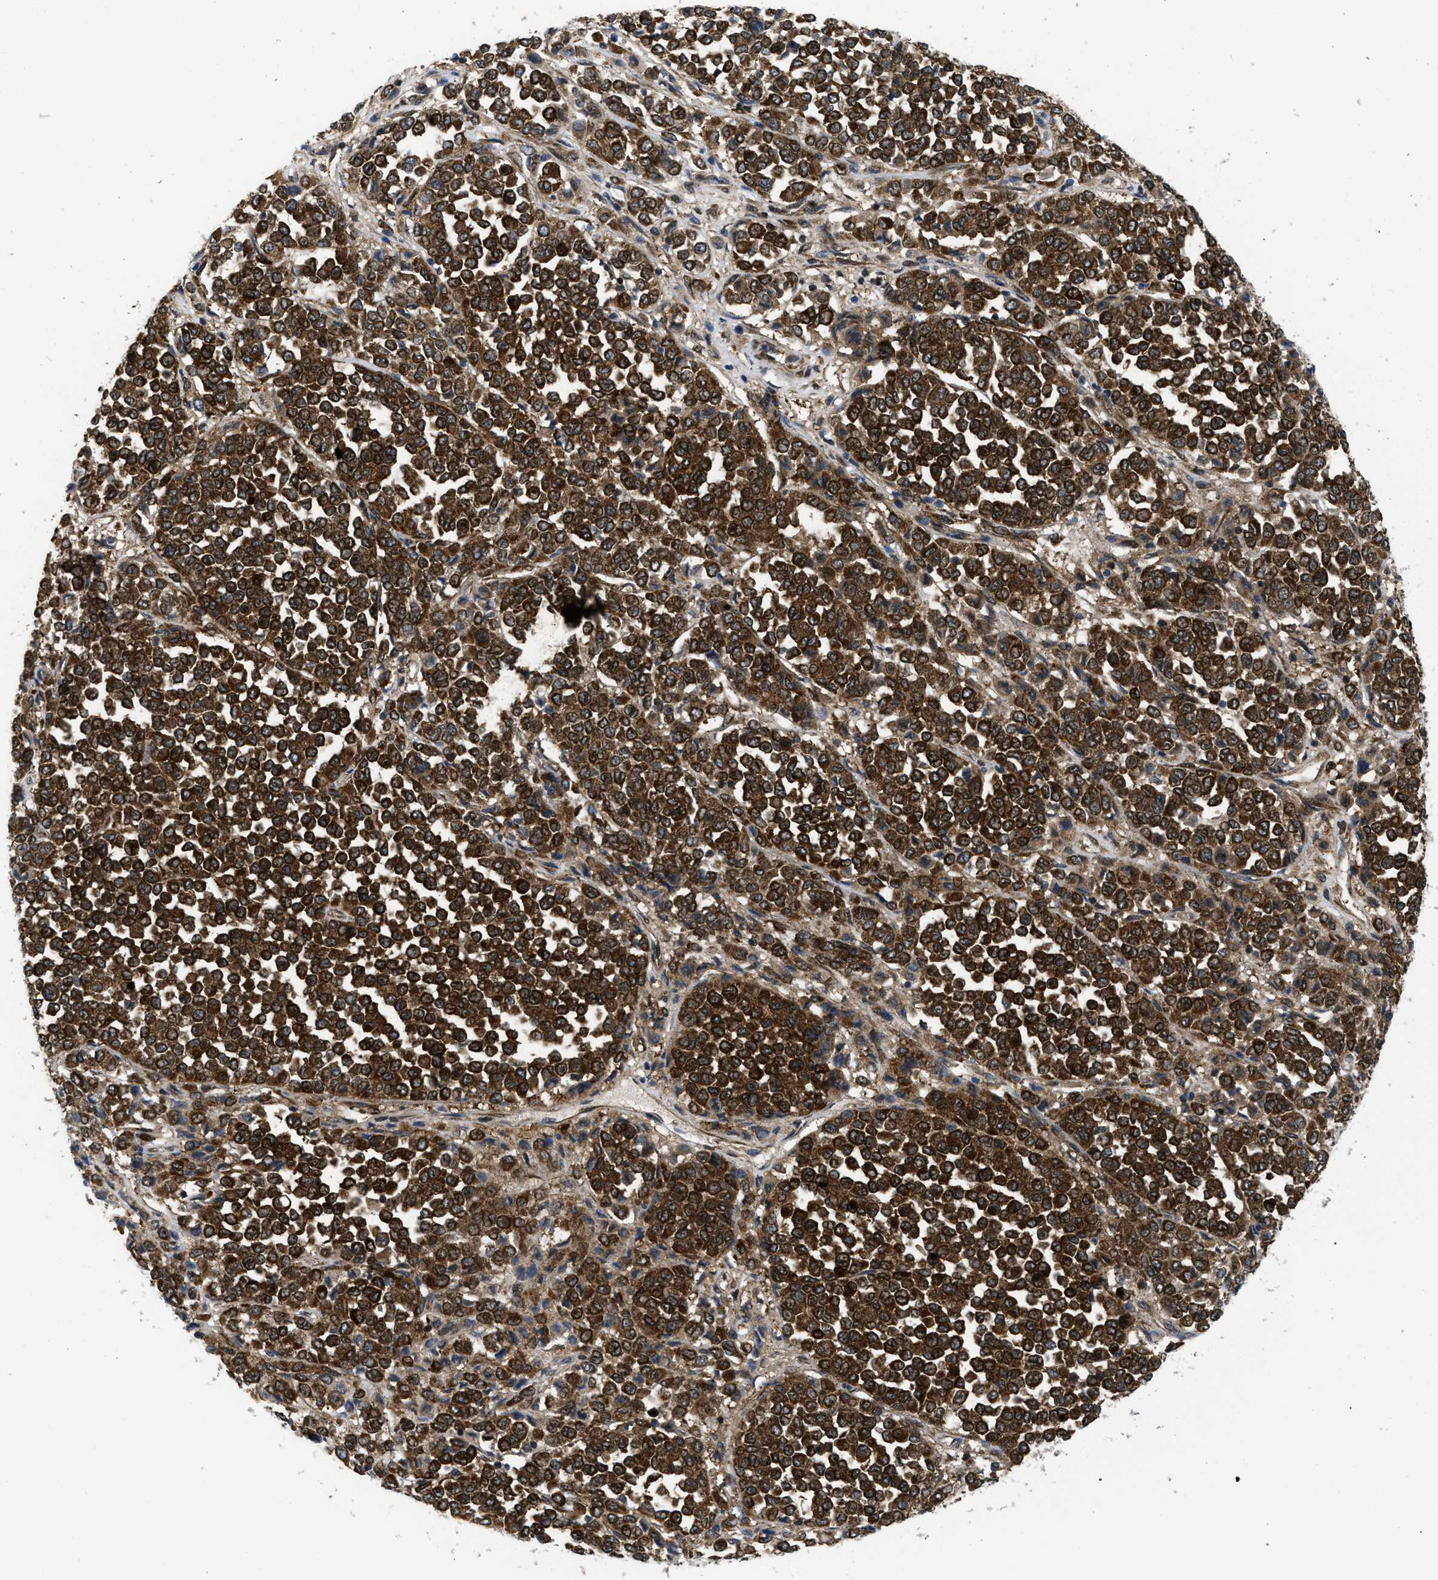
{"staining": {"intensity": "strong", "quantity": ">75%", "location": "cytoplasmic/membranous"}, "tissue": "melanoma", "cell_type": "Tumor cells", "image_type": "cancer", "snomed": [{"axis": "morphology", "description": "Malignant melanoma, Metastatic site"}, {"axis": "topography", "description": "Pancreas"}], "caption": "Immunohistochemical staining of malignant melanoma (metastatic site) shows high levels of strong cytoplasmic/membranous protein staining in about >75% of tumor cells. (DAB IHC with brightfield microscopy, high magnification).", "gene": "PPP2CB", "patient": {"sex": "female", "age": 30}}